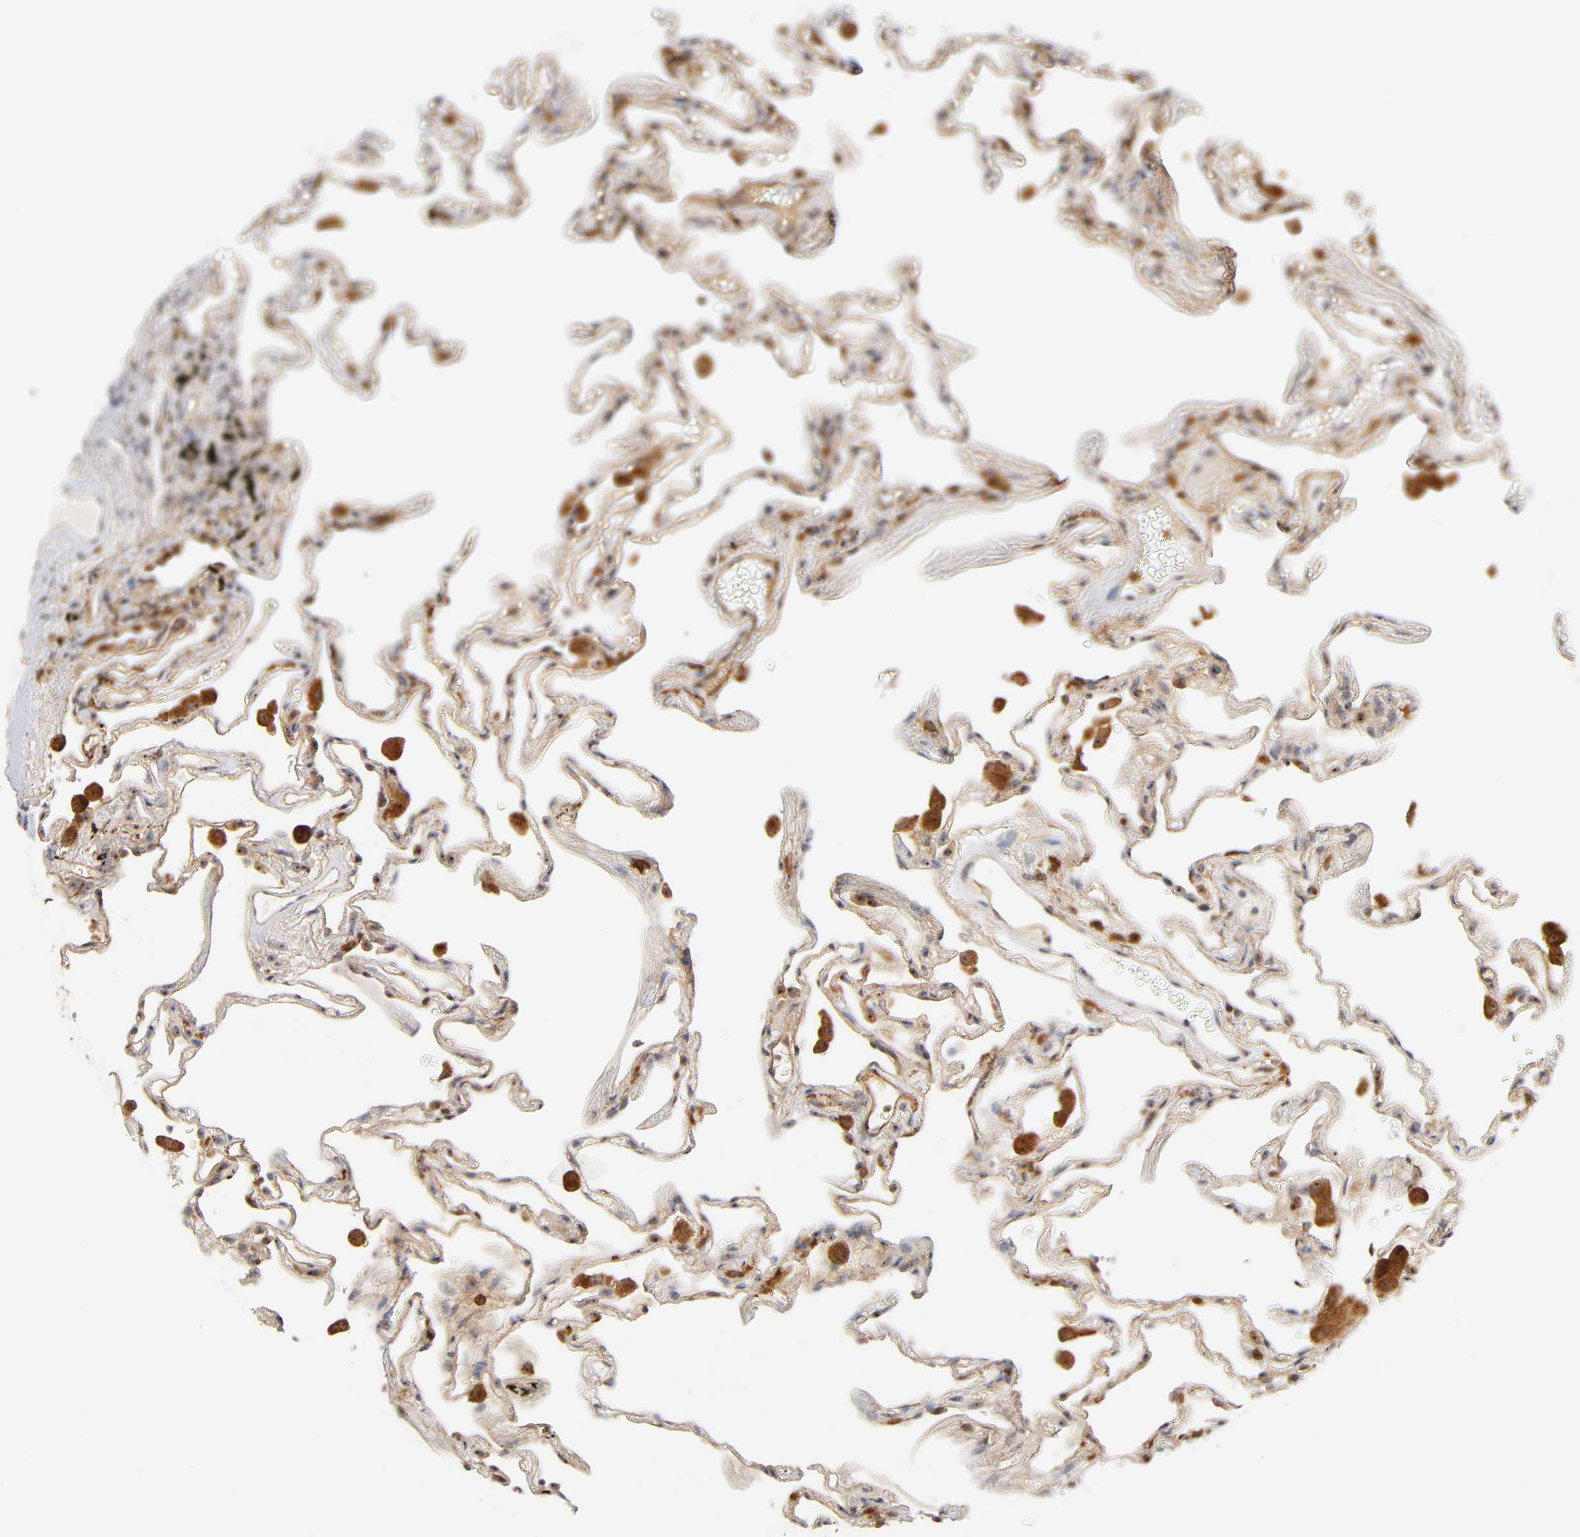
{"staining": {"intensity": "weak", "quantity": ">75%", "location": "cytoplasmic/membranous"}, "tissue": "lung", "cell_type": "Alveolar cells", "image_type": "normal", "snomed": [{"axis": "morphology", "description": "Normal tissue, NOS"}, {"axis": "morphology", "description": "Inflammation, NOS"}, {"axis": "topography", "description": "Lung"}], "caption": "Immunohistochemical staining of benign human lung shows weak cytoplasmic/membranous protein expression in approximately >75% of alveolar cells. (IHC, brightfield microscopy, high magnification).", "gene": "PLD1", "patient": {"sex": "male", "age": 69}}